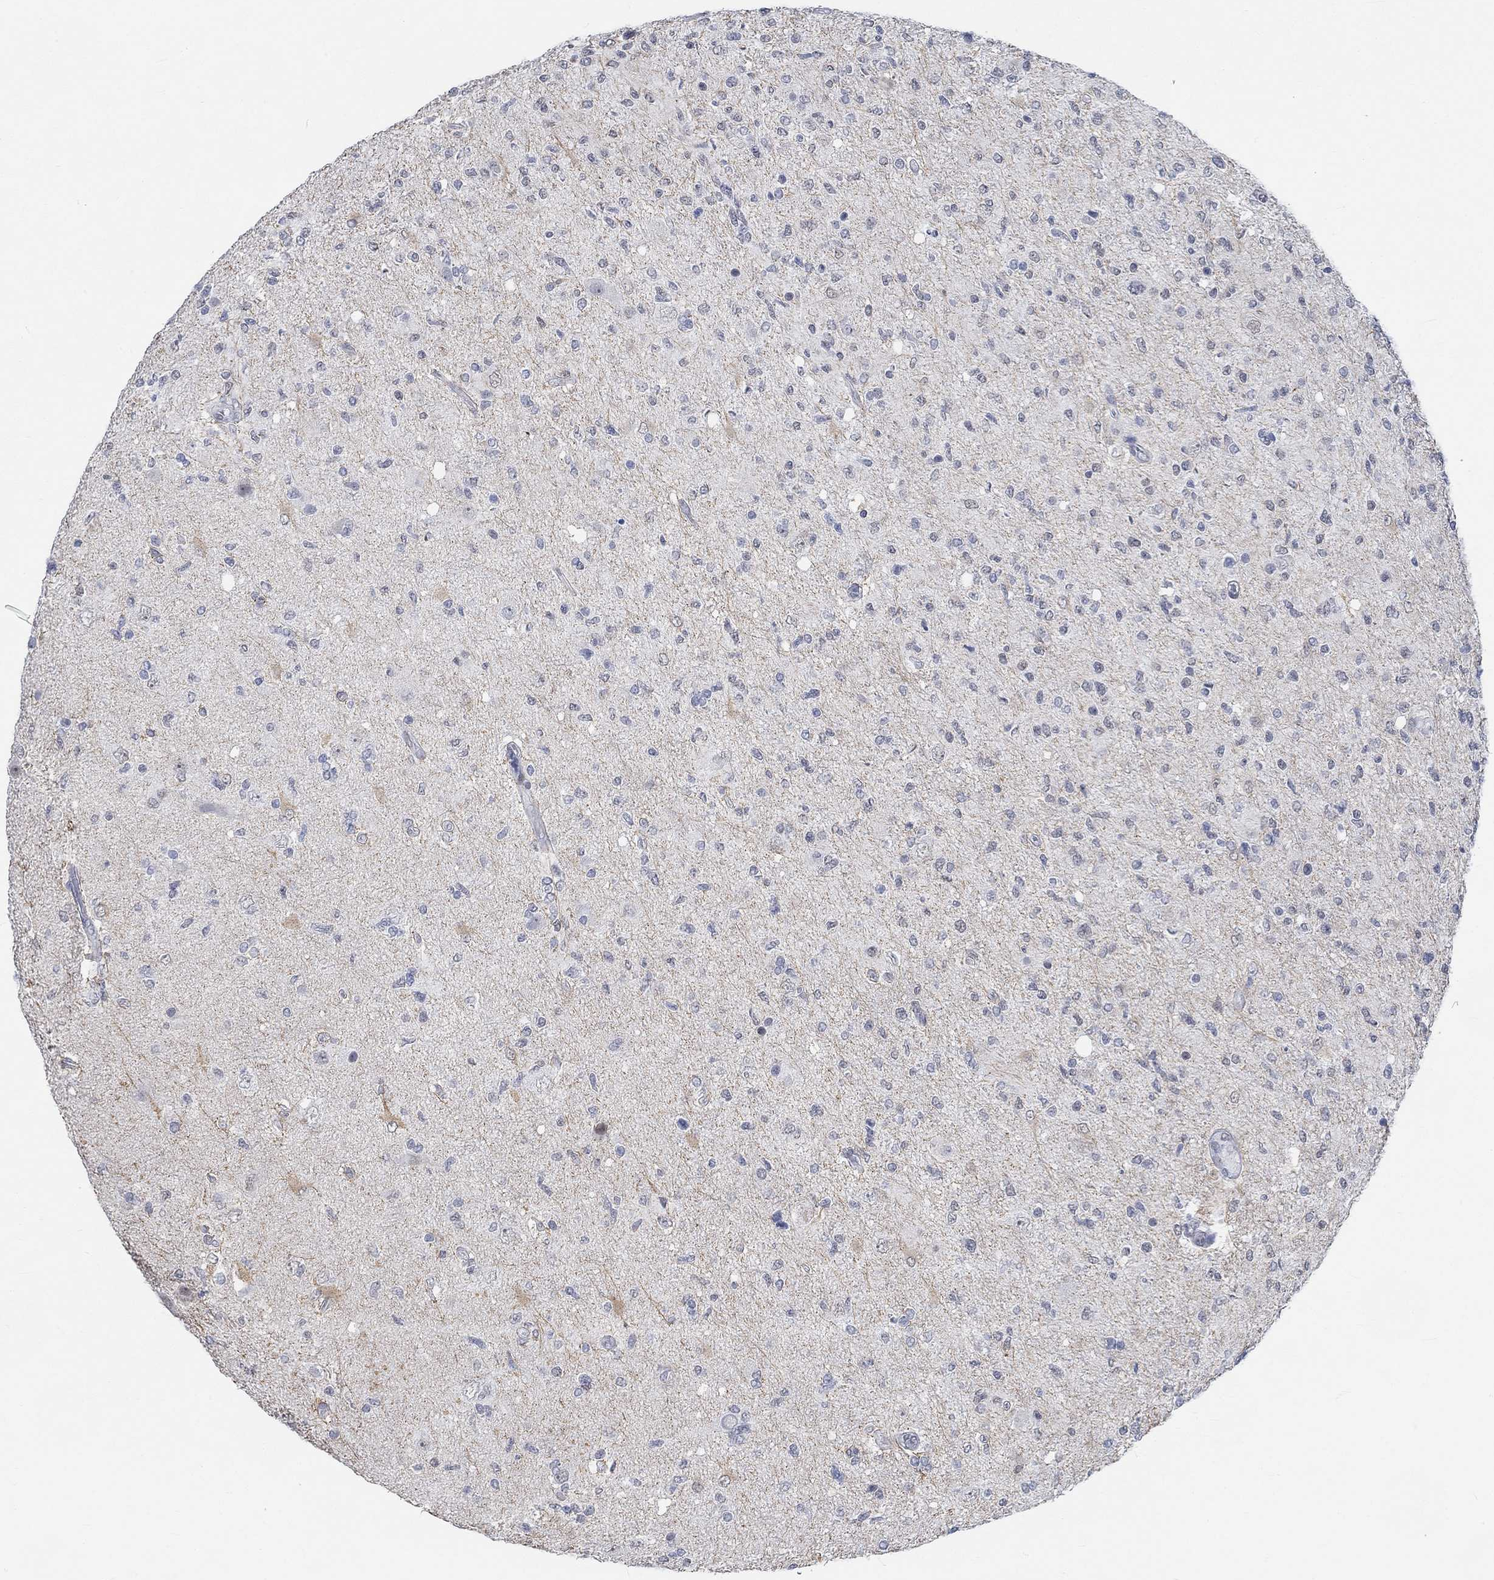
{"staining": {"intensity": "negative", "quantity": "none", "location": "none"}, "tissue": "glioma", "cell_type": "Tumor cells", "image_type": "cancer", "snomed": [{"axis": "morphology", "description": "Glioma, malignant, High grade"}, {"axis": "topography", "description": "Cerebral cortex"}], "caption": "An image of glioma stained for a protein shows no brown staining in tumor cells.", "gene": "KCNH8", "patient": {"sex": "male", "age": 70}}